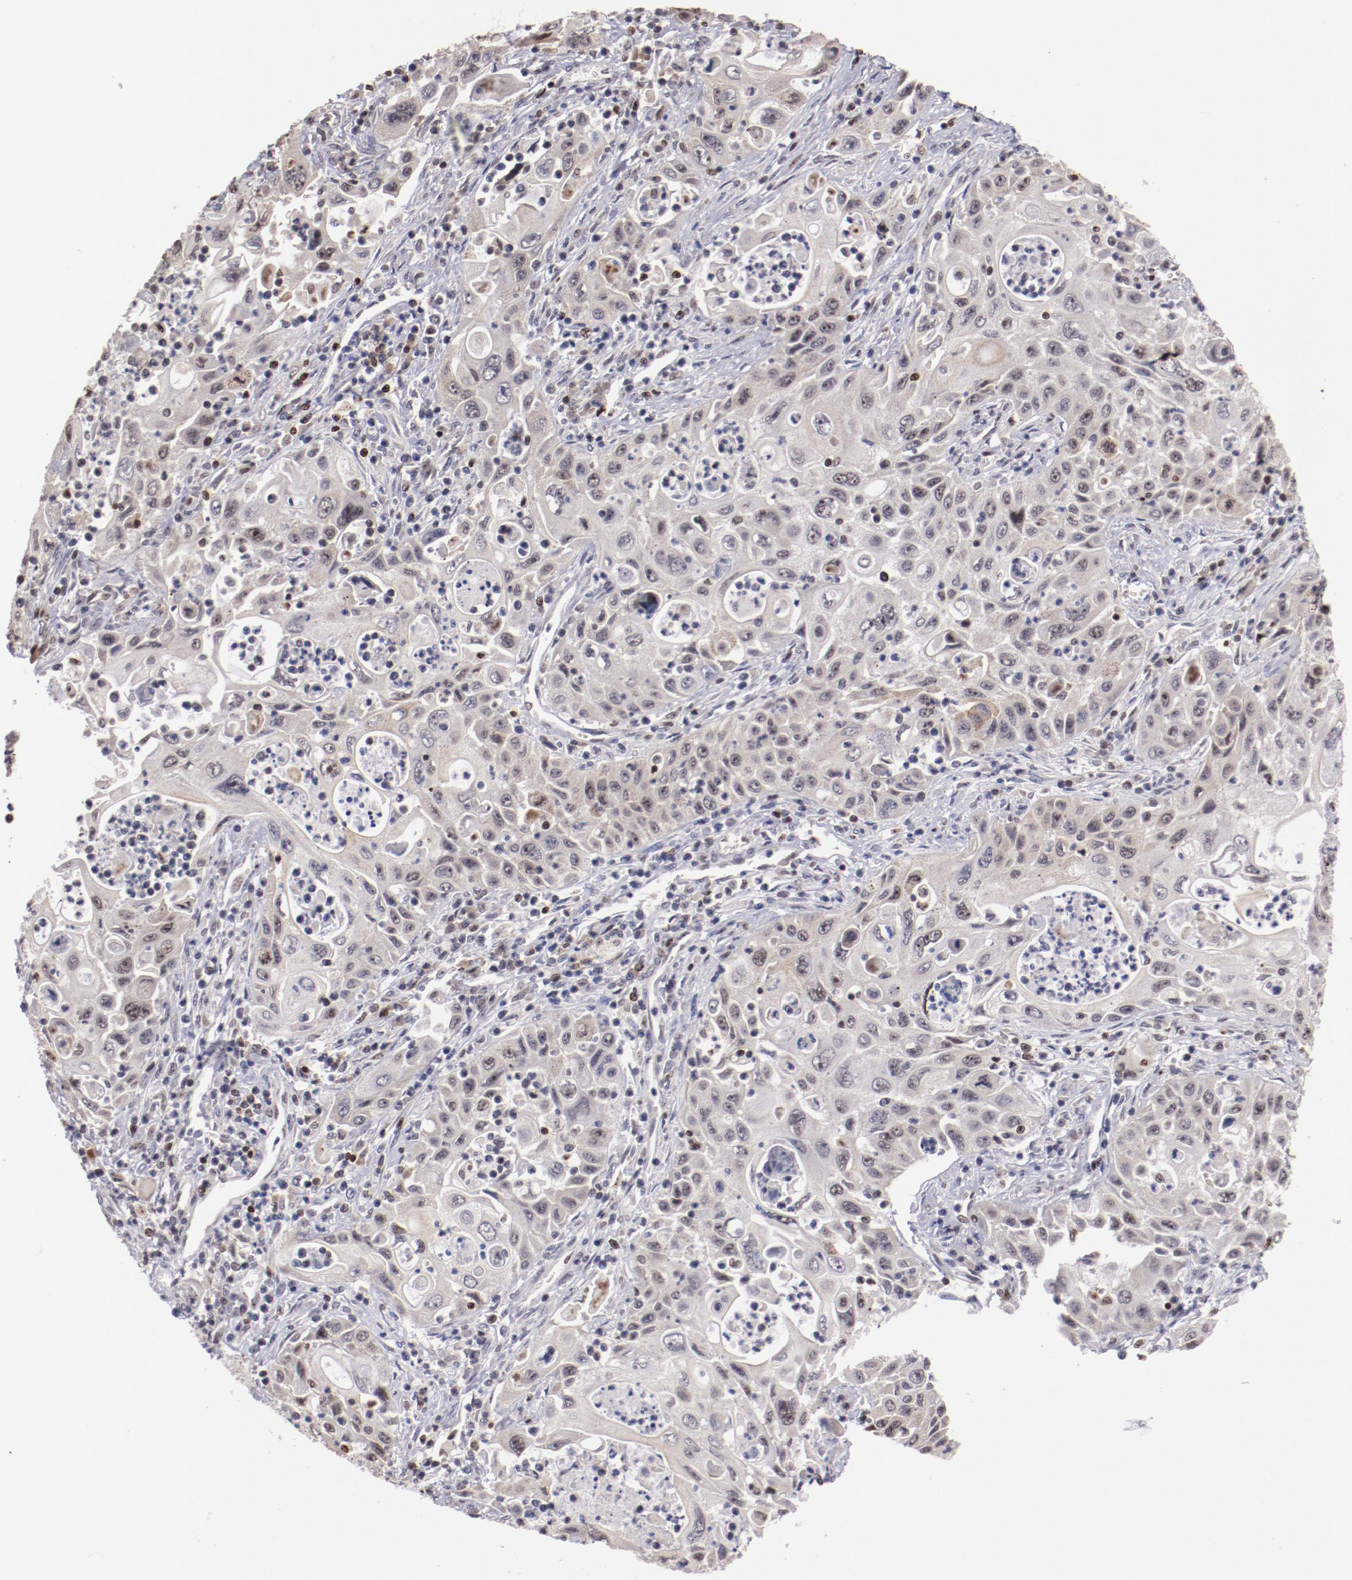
{"staining": {"intensity": "weak", "quantity": "<25%", "location": "cytoplasmic/membranous,nuclear"}, "tissue": "pancreatic cancer", "cell_type": "Tumor cells", "image_type": "cancer", "snomed": [{"axis": "morphology", "description": "Adenocarcinoma, NOS"}, {"axis": "topography", "description": "Pancreas"}], "caption": "An immunohistochemistry (IHC) photomicrograph of pancreatic cancer (adenocarcinoma) is shown. There is no staining in tumor cells of pancreatic cancer (adenocarcinoma). (DAB IHC, high magnification).", "gene": "DDX24", "patient": {"sex": "male", "age": 70}}